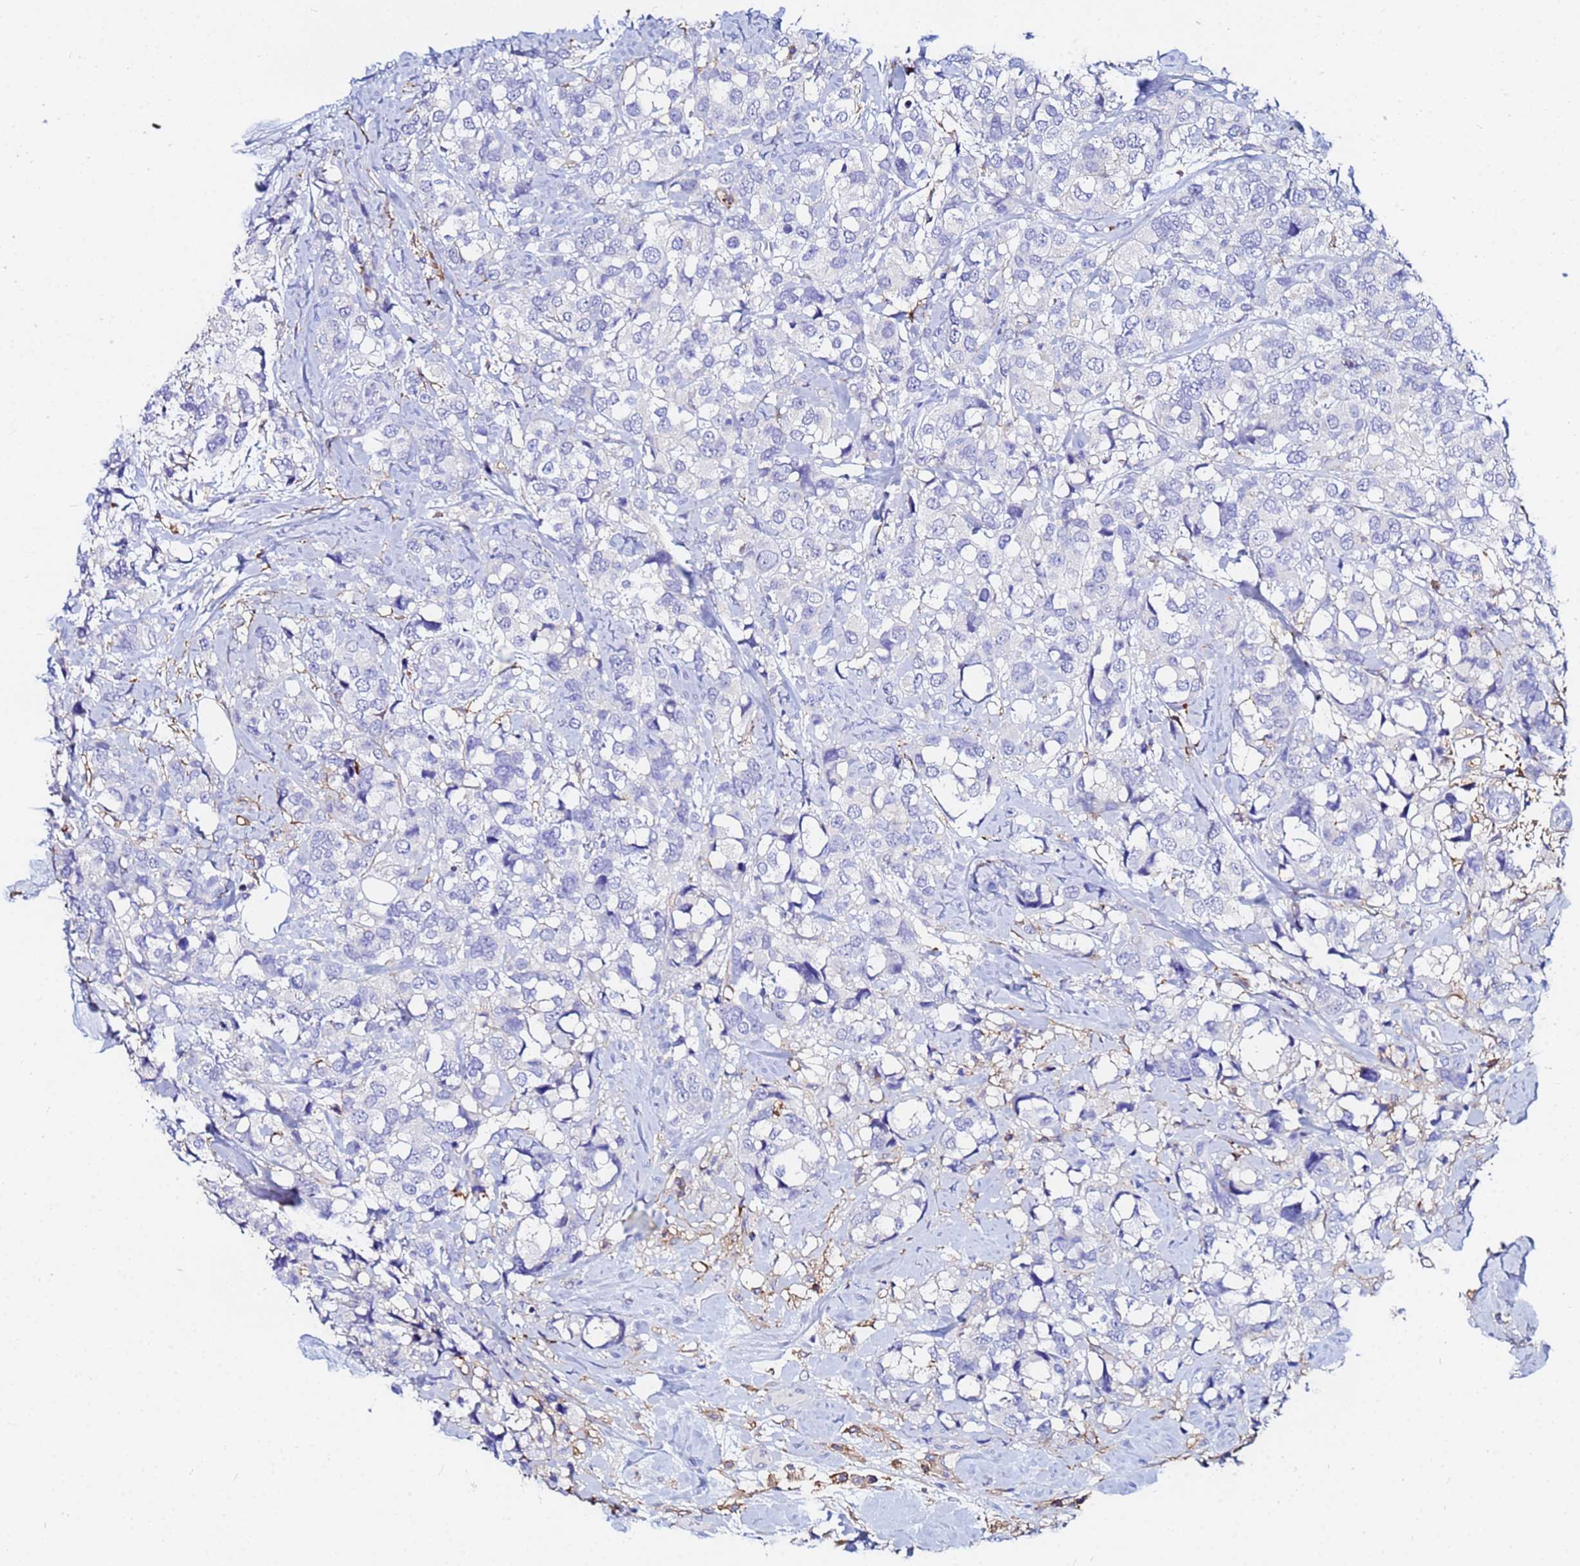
{"staining": {"intensity": "negative", "quantity": "none", "location": "none"}, "tissue": "breast cancer", "cell_type": "Tumor cells", "image_type": "cancer", "snomed": [{"axis": "morphology", "description": "Lobular carcinoma"}, {"axis": "topography", "description": "Breast"}], "caption": "Protein analysis of breast lobular carcinoma demonstrates no significant staining in tumor cells.", "gene": "BASP1", "patient": {"sex": "female", "age": 59}}